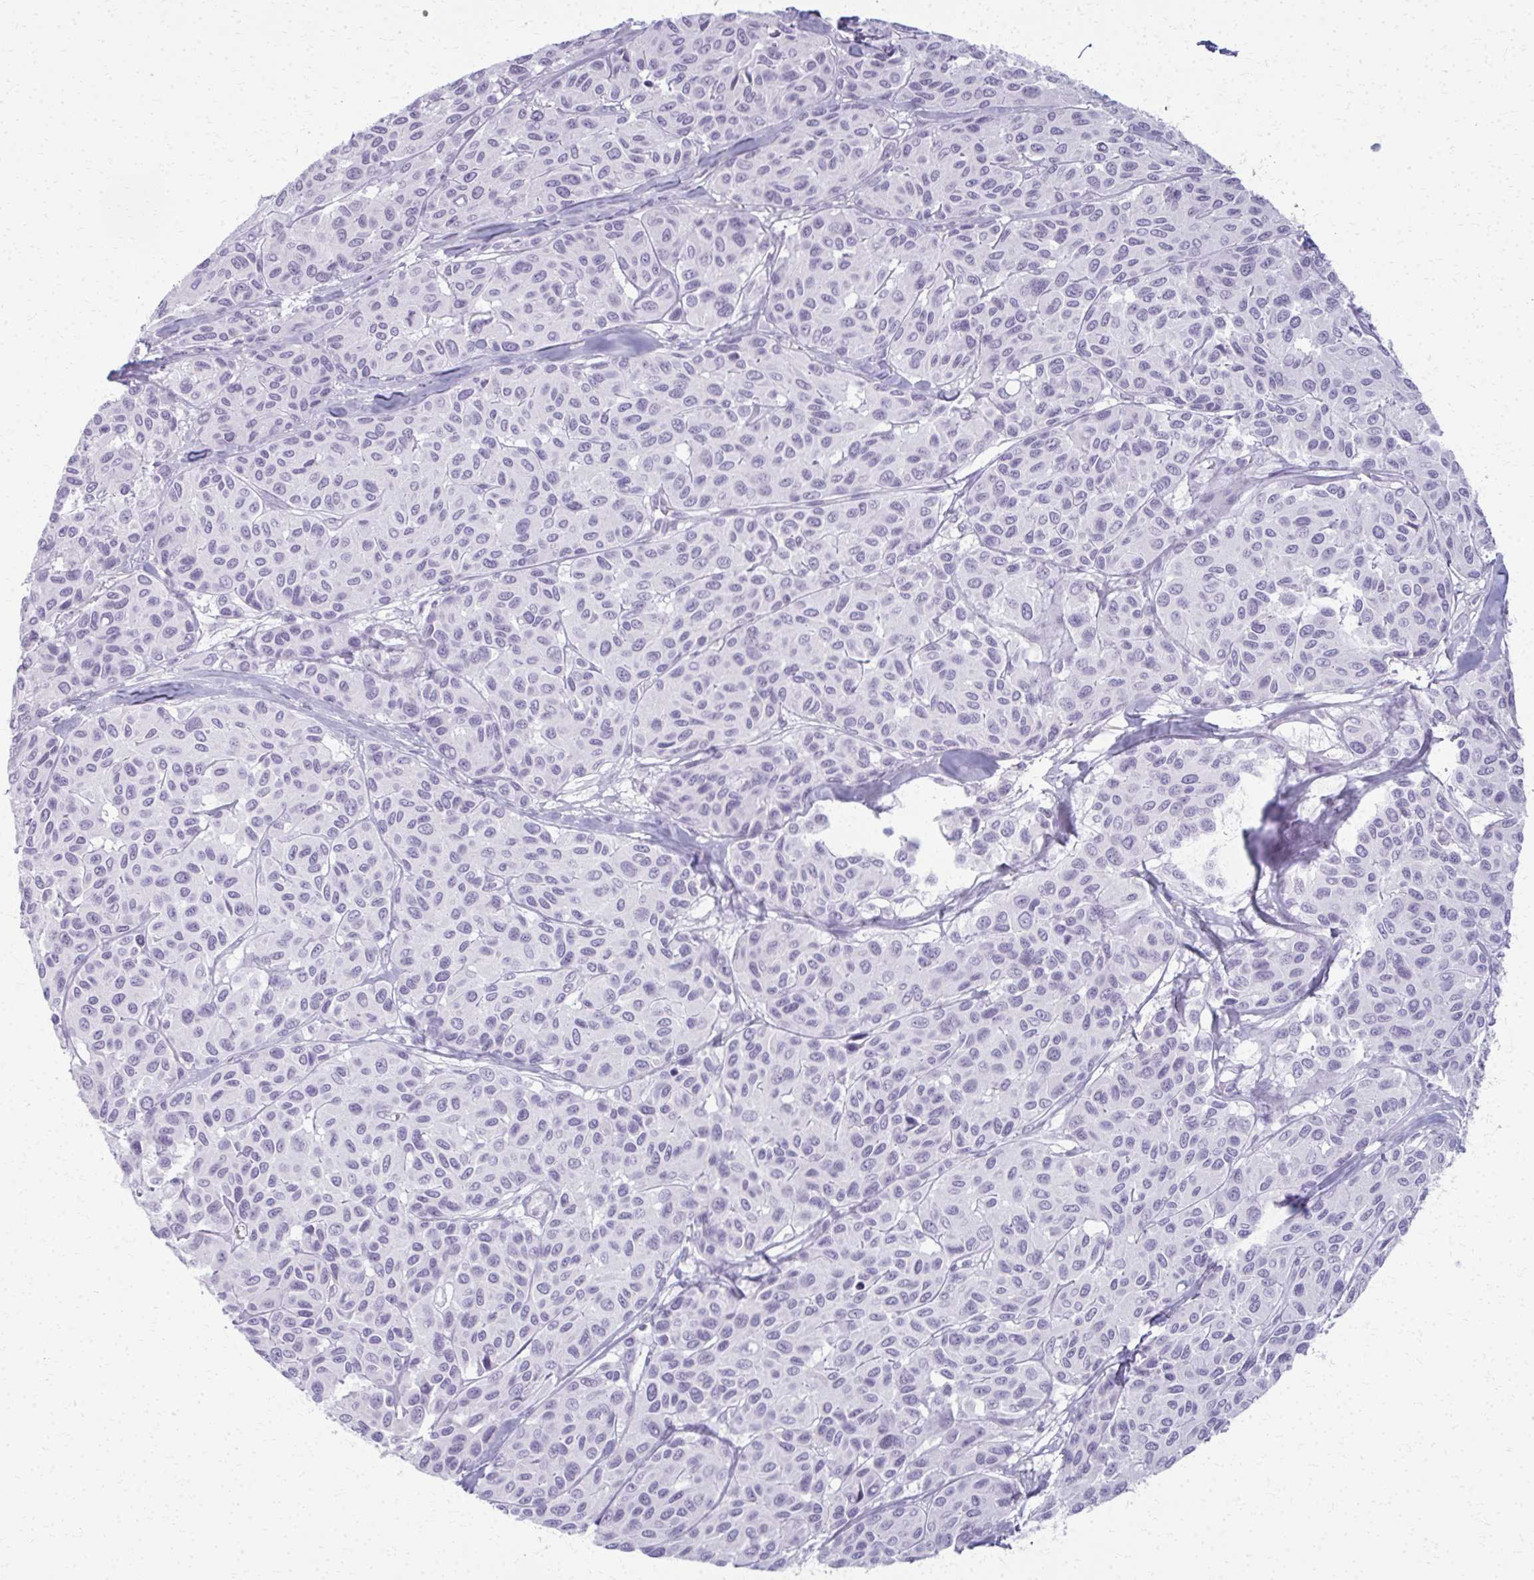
{"staining": {"intensity": "negative", "quantity": "none", "location": "none"}, "tissue": "melanoma", "cell_type": "Tumor cells", "image_type": "cancer", "snomed": [{"axis": "morphology", "description": "Malignant melanoma, NOS"}, {"axis": "topography", "description": "Skin"}], "caption": "High power microscopy micrograph of an immunohistochemistry (IHC) image of malignant melanoma, revealing no significant positivity in tumor cells.", "gene": "CA3", "patient": {"sex": "female", "age": 66}}